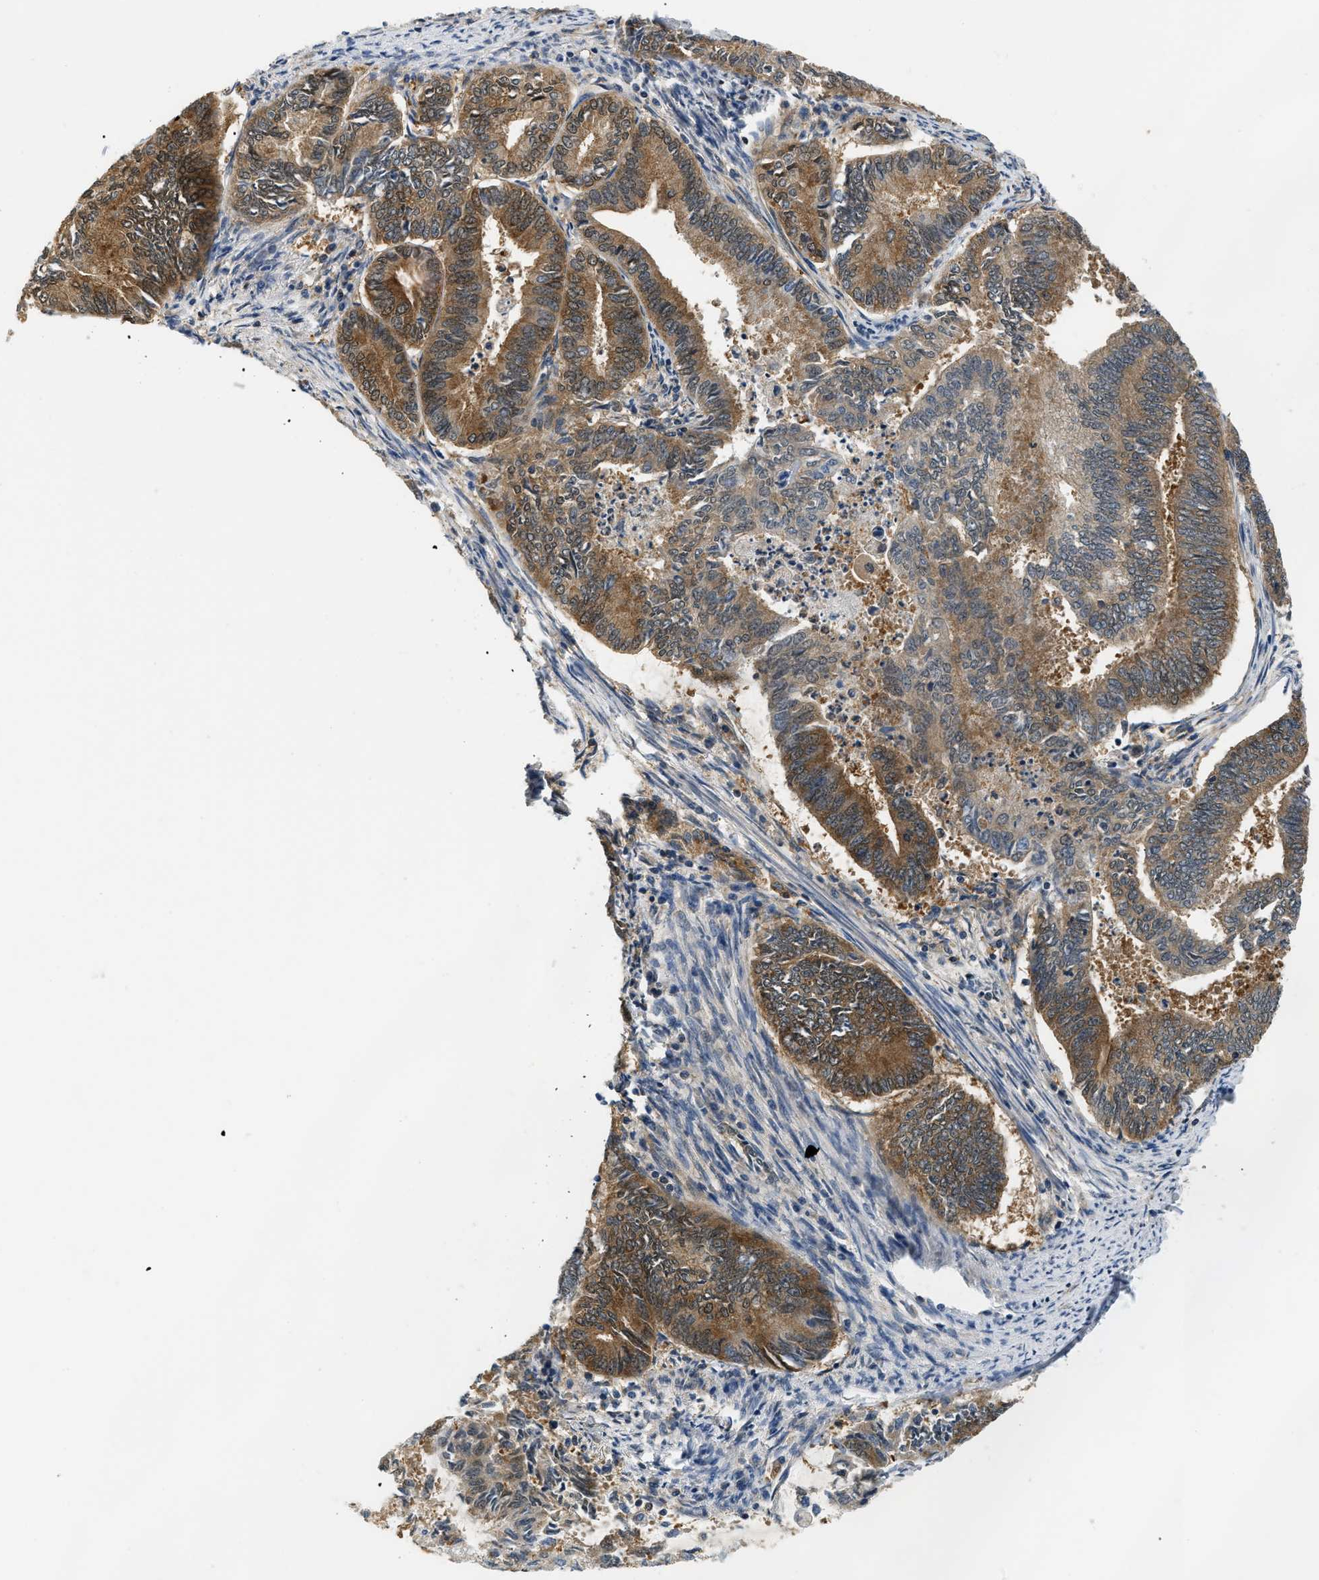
{"staining": {"intensity": "moderate", "quantity": ">75%", "location": "cytoplasmic/membranous,nuclear"}, "tissue": "endometrial cancer", "cell_type": "Tumor cells", "image_type": "cancer", "snomed": [{"axis": "morphology", "description": "Adenocarcinoma, NOS"}, {"axis": "topography", "description": "Endometrium"}], "caption": "IHC staining of endometrial cancer (adenocarcinoma), which exhibits medium levels of moderate cytoplasmic/membranous and nuclear expression in approximately >75% of tumor cells indicating moderate cytoplasmic/membranous and nuclear protein staining. The staining was performed using DAB (3,3'-diaminobenzidine) (brown) for protein detection and nuclei were counterstained in hematoxylin (blue).", "gene": "EIF4EBP2", "patient": {"sex": "female", "age": 86}}